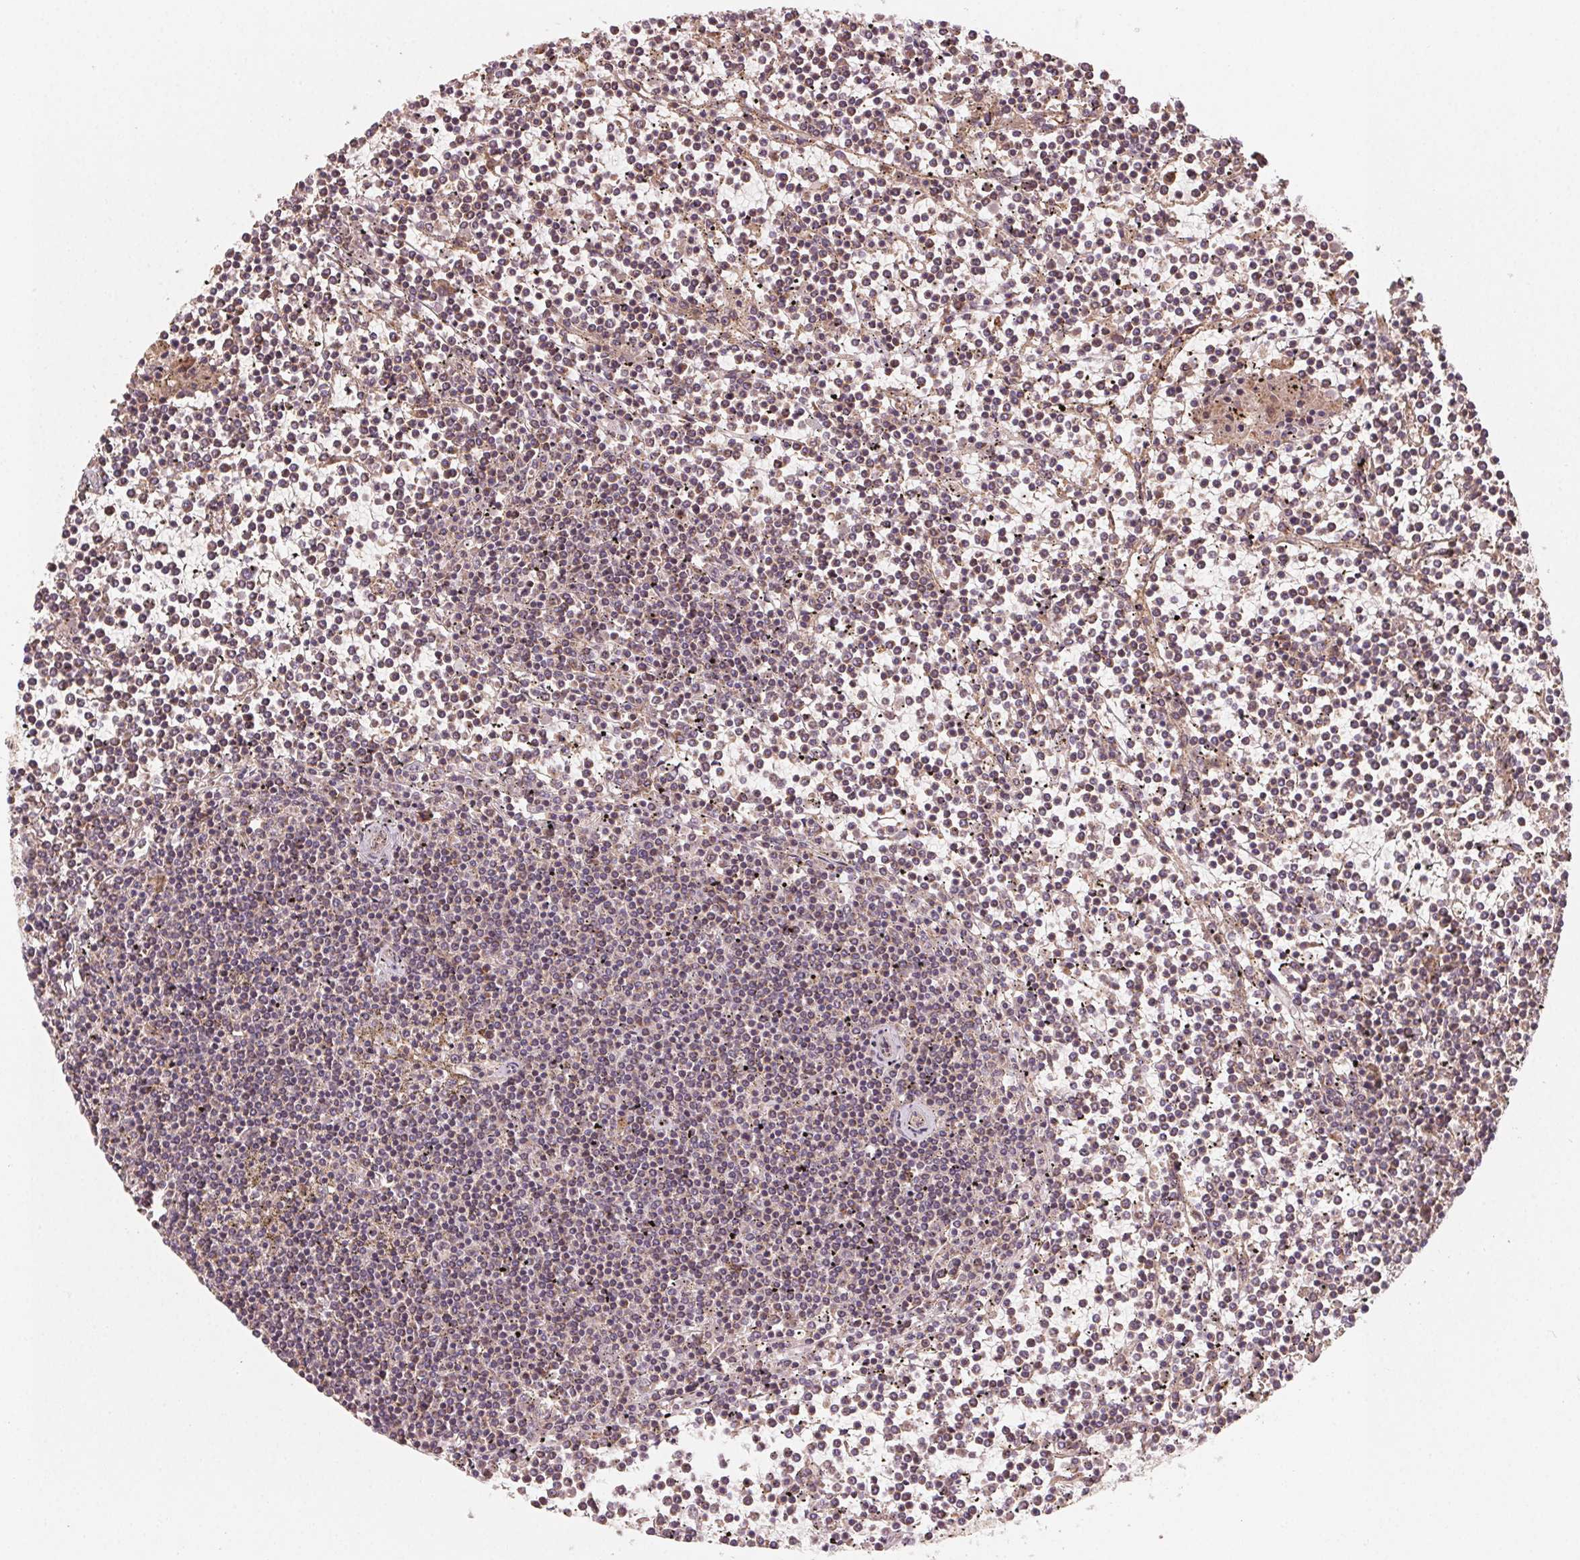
{"staining": {"intensity": "weak", "quantity": "25%-75%", "location": "cytoplasmic/membranous"}, "tissue": "lymphoma", "cell_type": "Tumor cells", "image_type": "cancer", "snomed": [{"axis": "morphology", "description": "Malignant lymphoma, non-Hodgkin's type, Low grade"}, {"axis": "topography", "description": "Spleen"}], "caption": "Immunohistochemical staining of human low-grade malignant lymphoma, non-Hodgkin's type demonstrates weak cytoplasmic/membranous protein positivity in approximately 25%-75% of tumor cells.", "gene": "WBP2", "patient": {"sex": "female", "age": 19}}